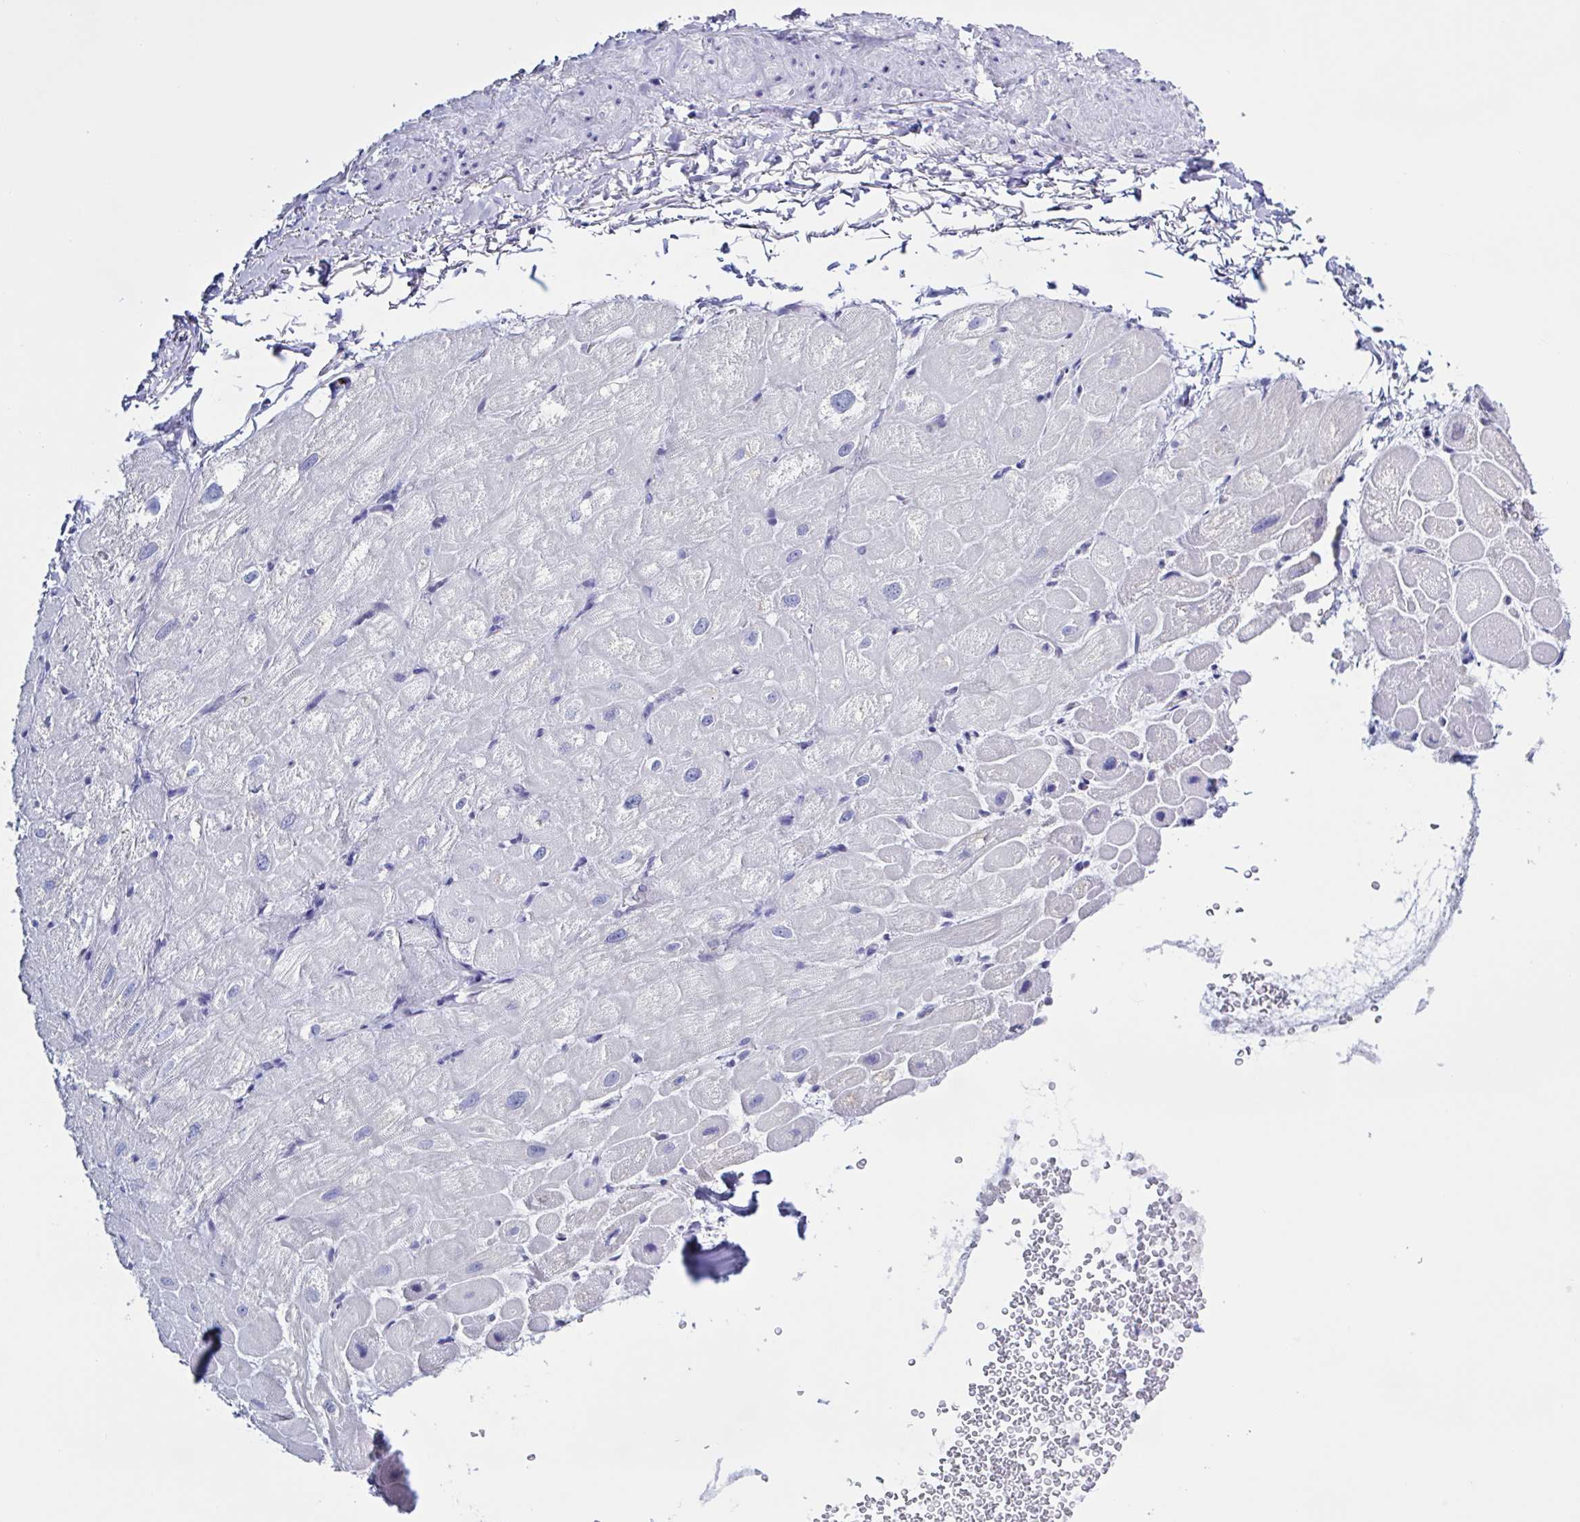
{"staining": {"intensity": "moderate", "quantity": "<25%", "location": "cytoplasmic/membranous"}, "tissue": "heart muscle", "cell_type": "Cardiomyocytes", "image_type": "normal", "snomed": [{"axis": "morphology", "description": "Normal tissue, NOS"}, {"axis": "topography", "description": "Heart"}], "caption": "This is an image of IHC staining of unremarkable heart muscle, which shows moderate staining in the cytoplasmic/membranous of cardiomyocytes.", "gene": "CHMP5", "patient": {"sex": "male", "age": 62}}